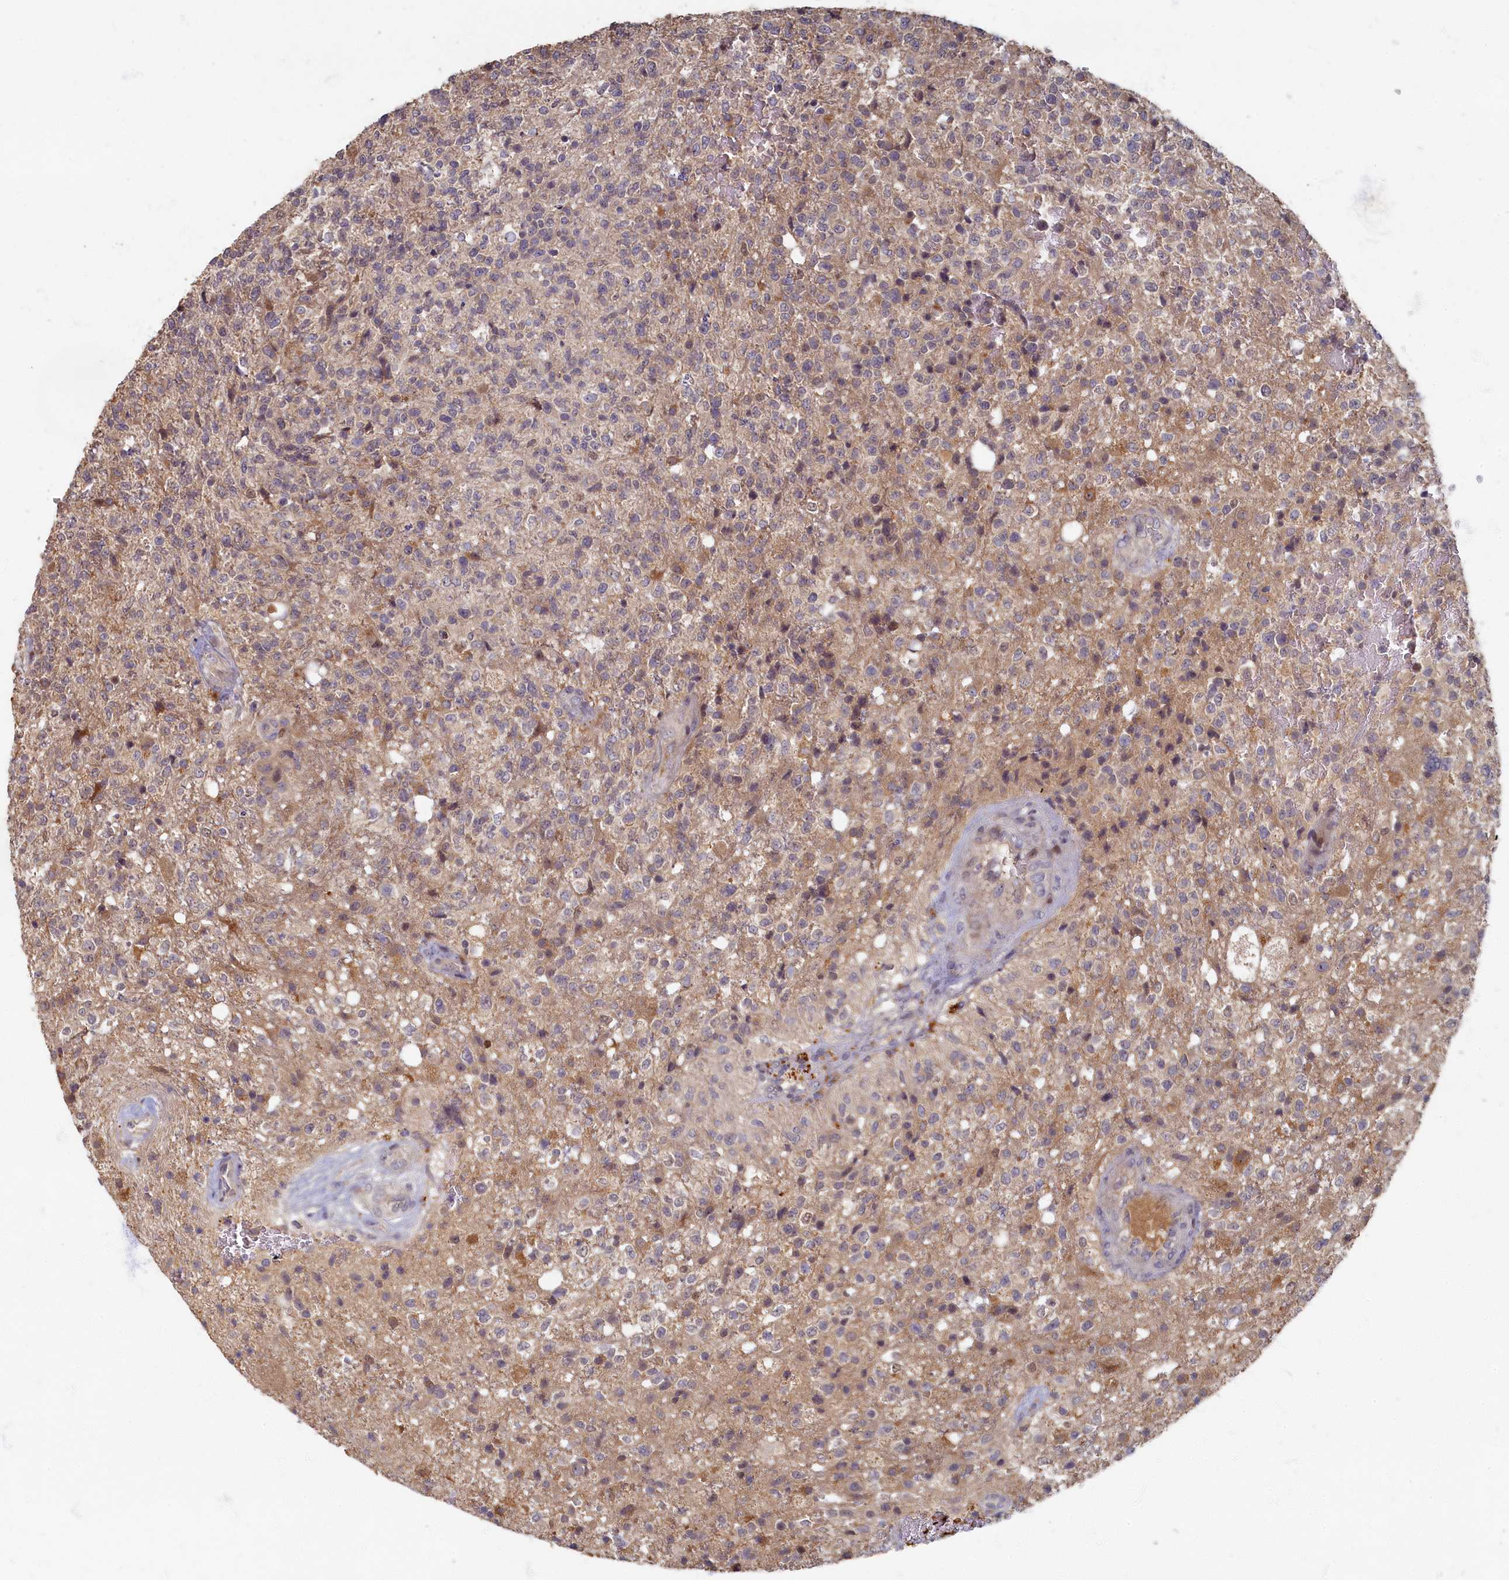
{"staining": {"intensity": "moderate", "quantity": "<25%", "location": "cytoplasmic/membranous,nuclear"}, "tissue": "glioma", "cell_type": "Tumor cells", "image_type": "cancer", "snomed": [{"axis": "morphology", "description": "Glioma, malignant, High grade"}, {"axis": "topography", "description": "Brain"}], "caption": "This is an image of immunohistochemistry (IHC) staining of glioma, which shows moderate positivity in the cytoplasmic/membranous and nuclear of tumor cells.", "gene": "HUNK", "patient": {"sex": "male", "age": 56}}